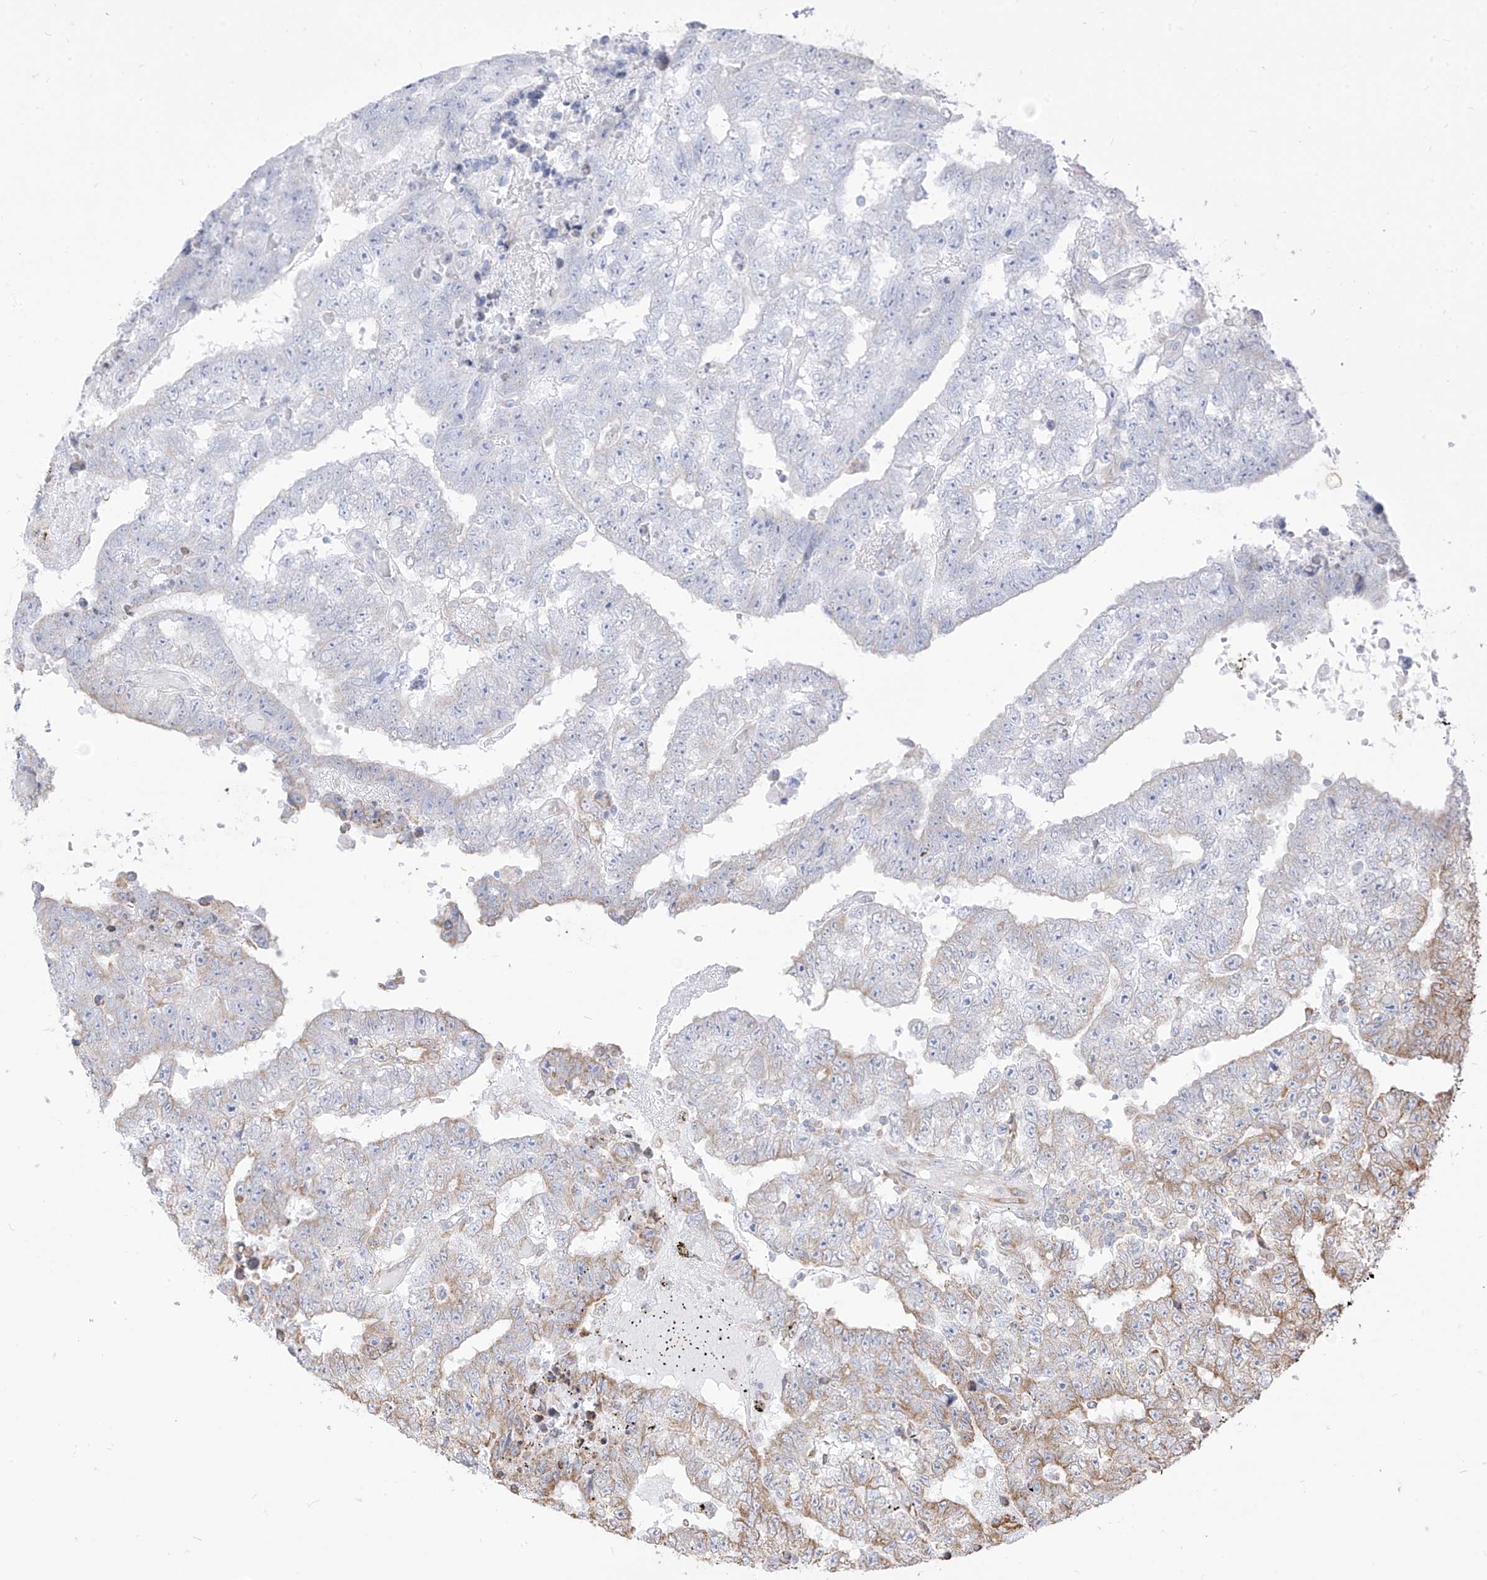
{"staining": {"intensity": "weak", "quantity": "<25%", "location": "cytoplasmic/membranous"}, "tissue": "testis cancer", "cell_type": "Tumor cells", "image_type": "cancer", "snomed": [{"axis": "morphology", "description": "Carcinoma, Embryonal, NOS"}, {"axis": "topography", "description": "Testis"}], "caption": "Immunohistochemical staining of human testis cancer demonstrates no significant positivity in tumor cells. (Immunohistochemistry, brightfield microscopy, high magnification).", "gene": "PDIA6", "patient": {"sex": "male", "age": 25}}